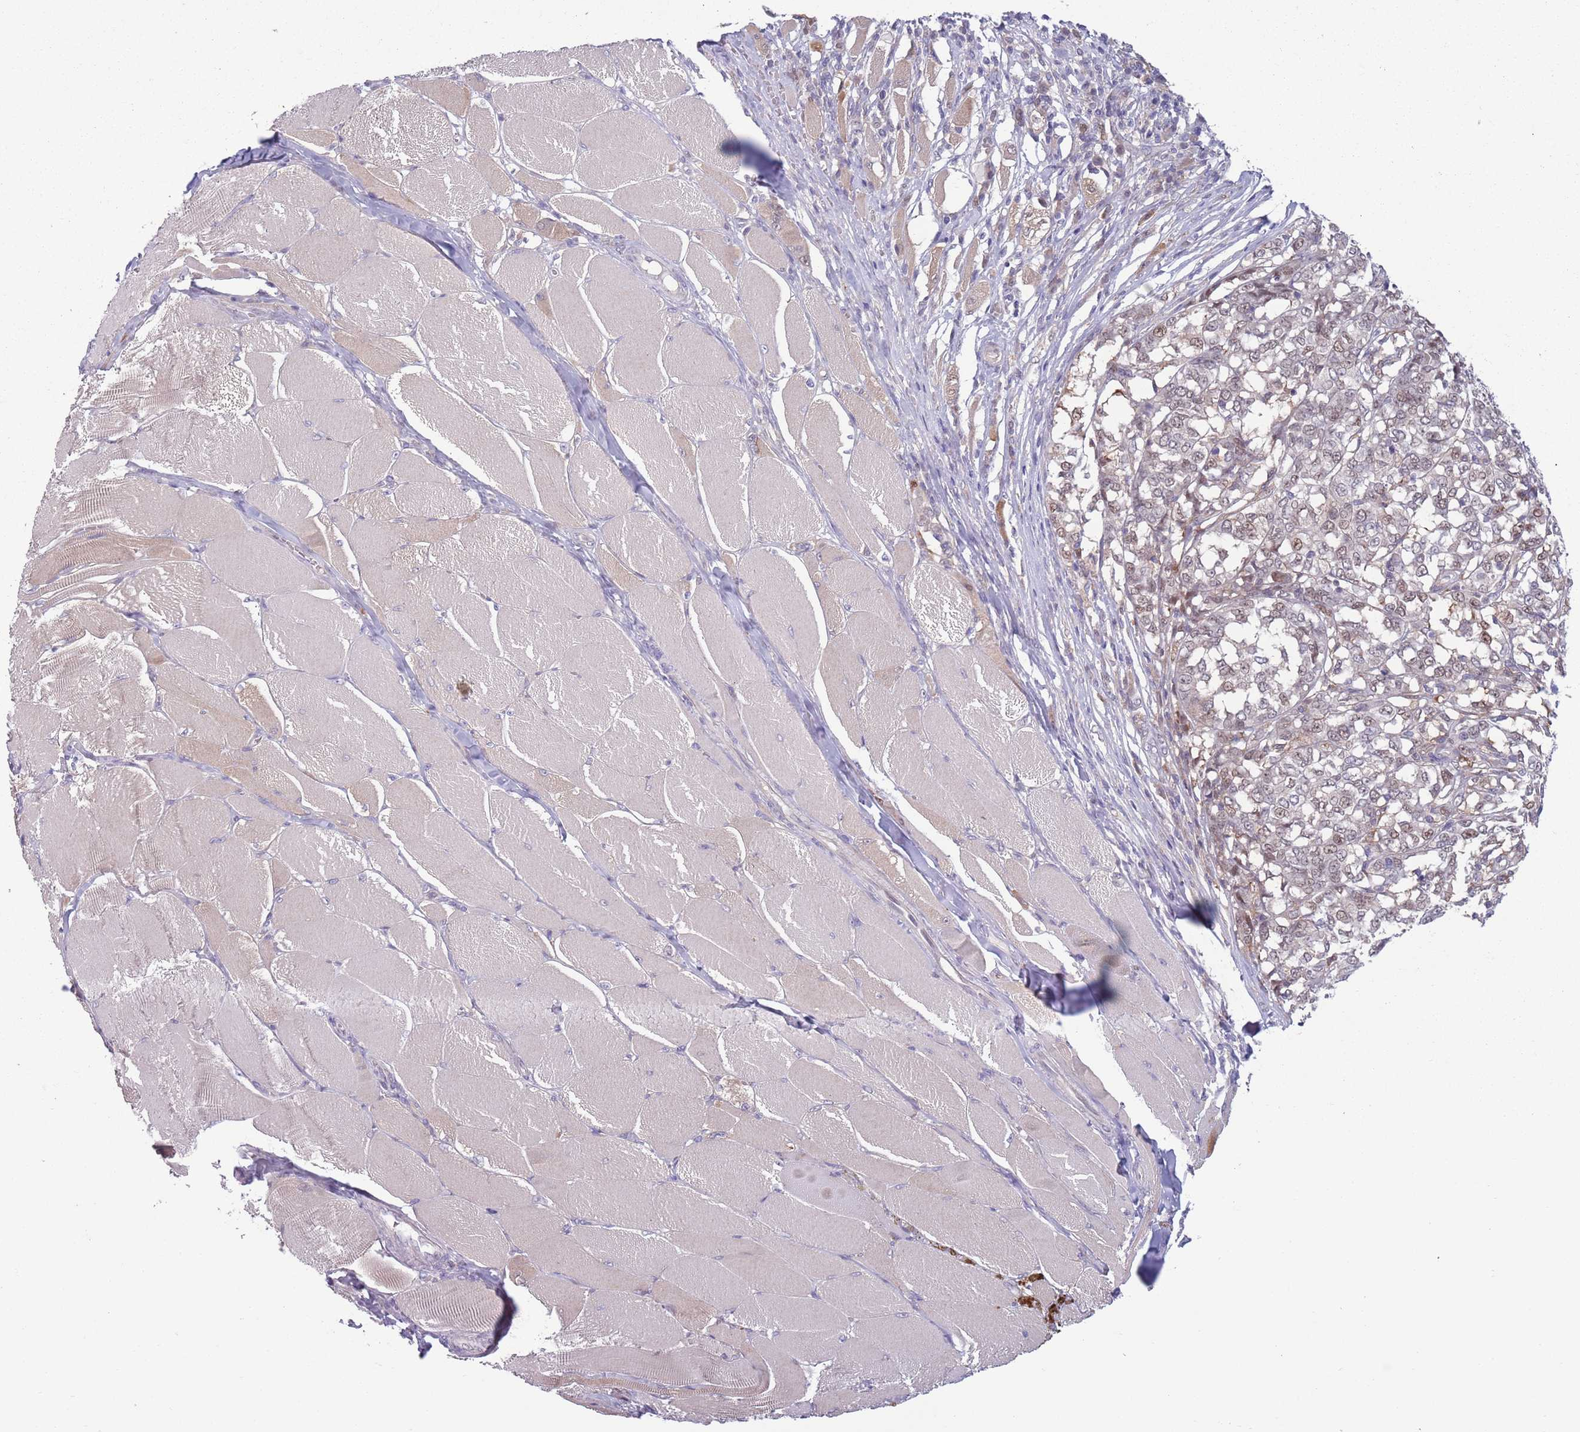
{"staining": {"intensity": "weak", "quantity": ">75%", "location": "nuclear"}, "tissue": "melanoma", "cell_type": "Tumor cells", "image_type": "cancer", "snomed": [{"axis": "morphology", "description": "Malignant melanoma, NOS"}, {"axis": "topography", "description": "Skin"}], "caption": "Immunohistochemical staining of human malignant melanoma reveals low levels of weak nuclear positivity in approximately >75% of tumor cells.", "gene": "CLNS1A", "patient": {"sex": "female", "age": 72}}